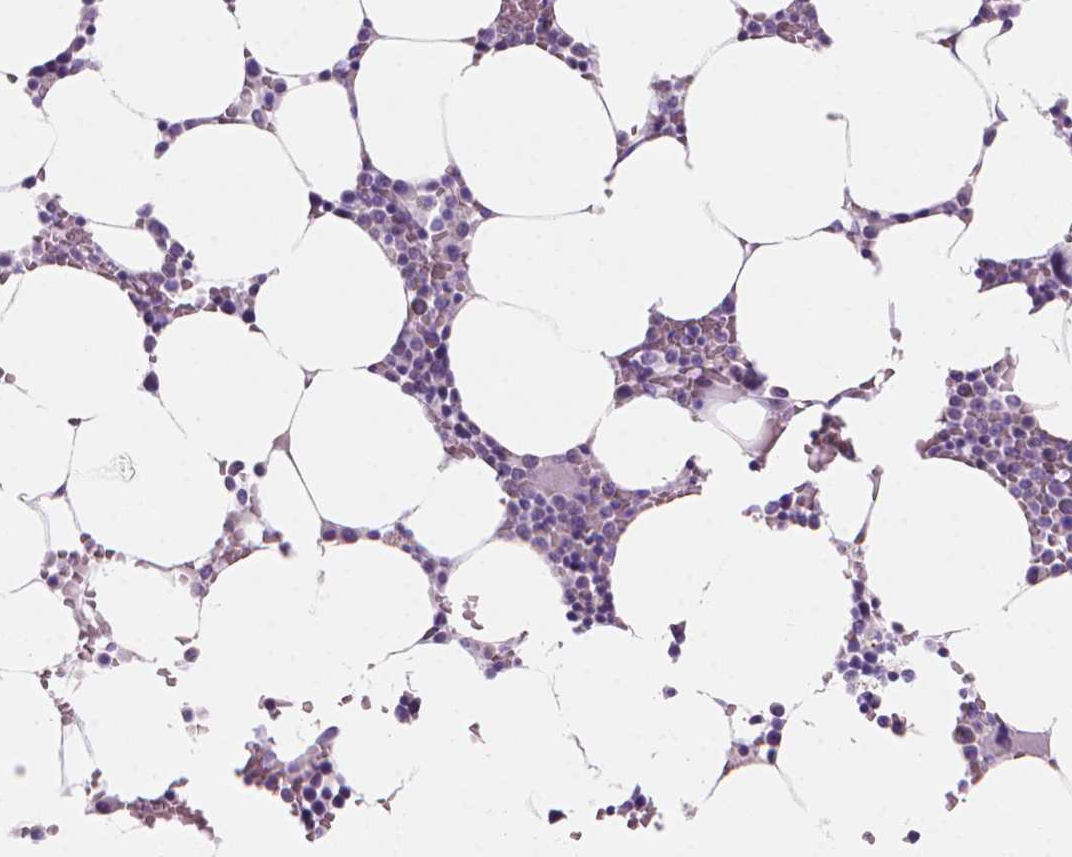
{"staining": {"intensity": "negative", "quantity": "none", "location": "none"}, "tissue": "bone marrow", "cell_type": "Hematopoietic cells", "image_type": "normal", "snomed": [{"axis": "morphology", "description": "Normal tissue, NOS"}, {"axis": "topography", "description": "Bone marrow"}], "caption": "This is an immunohistochemistry photomicrograph of benign bone marrow. There is no positivity in hematopoietic cells.", "gene": "ENSG00000187186", "patient": {"sex": "female", "age": 52}}